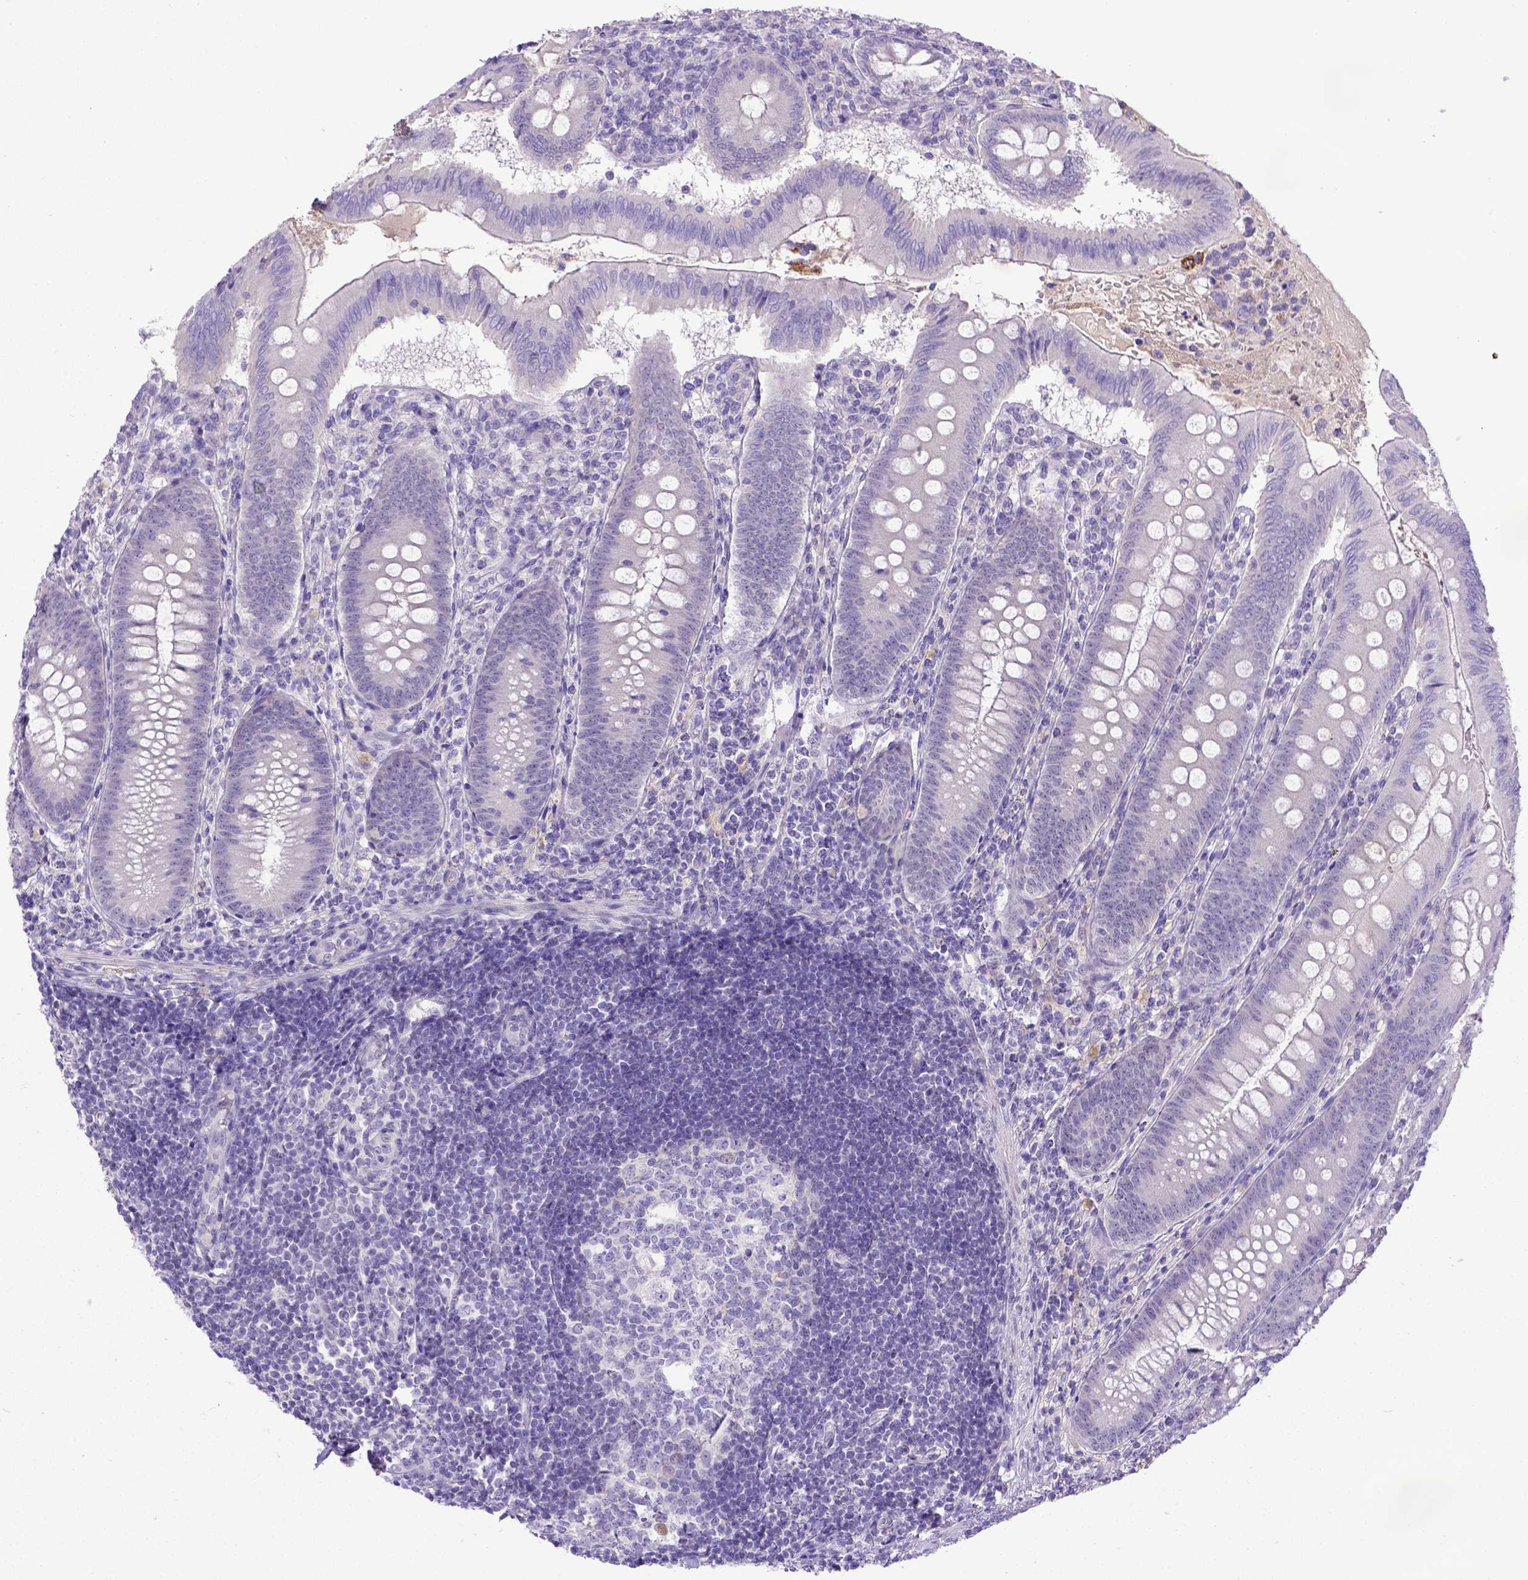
{"staining": {"intensity": "negative", "quantity": "none", "location": "none"}, "tissue": "appendix", "cell_type": "Glandular cells", "image_type": "normal", "snomed": [{"axis": "morphology", "description": "Normal tissue, NOS"}, {"axis": "morphology", "description": "Inflammation, NOS"}, {"axis": "topography", "description": "Appendix"}], "caption": "IHC micrograph of benign human appendix stained for a protein (brown), which displays no positivity in glandular cells. (DAB (3,3'-diaminobenzidine) IHC visualized using brightfield microscopy, high magnification).", "gene": "BTN1A1", "patient": {"sex": "male", "age": 16}}